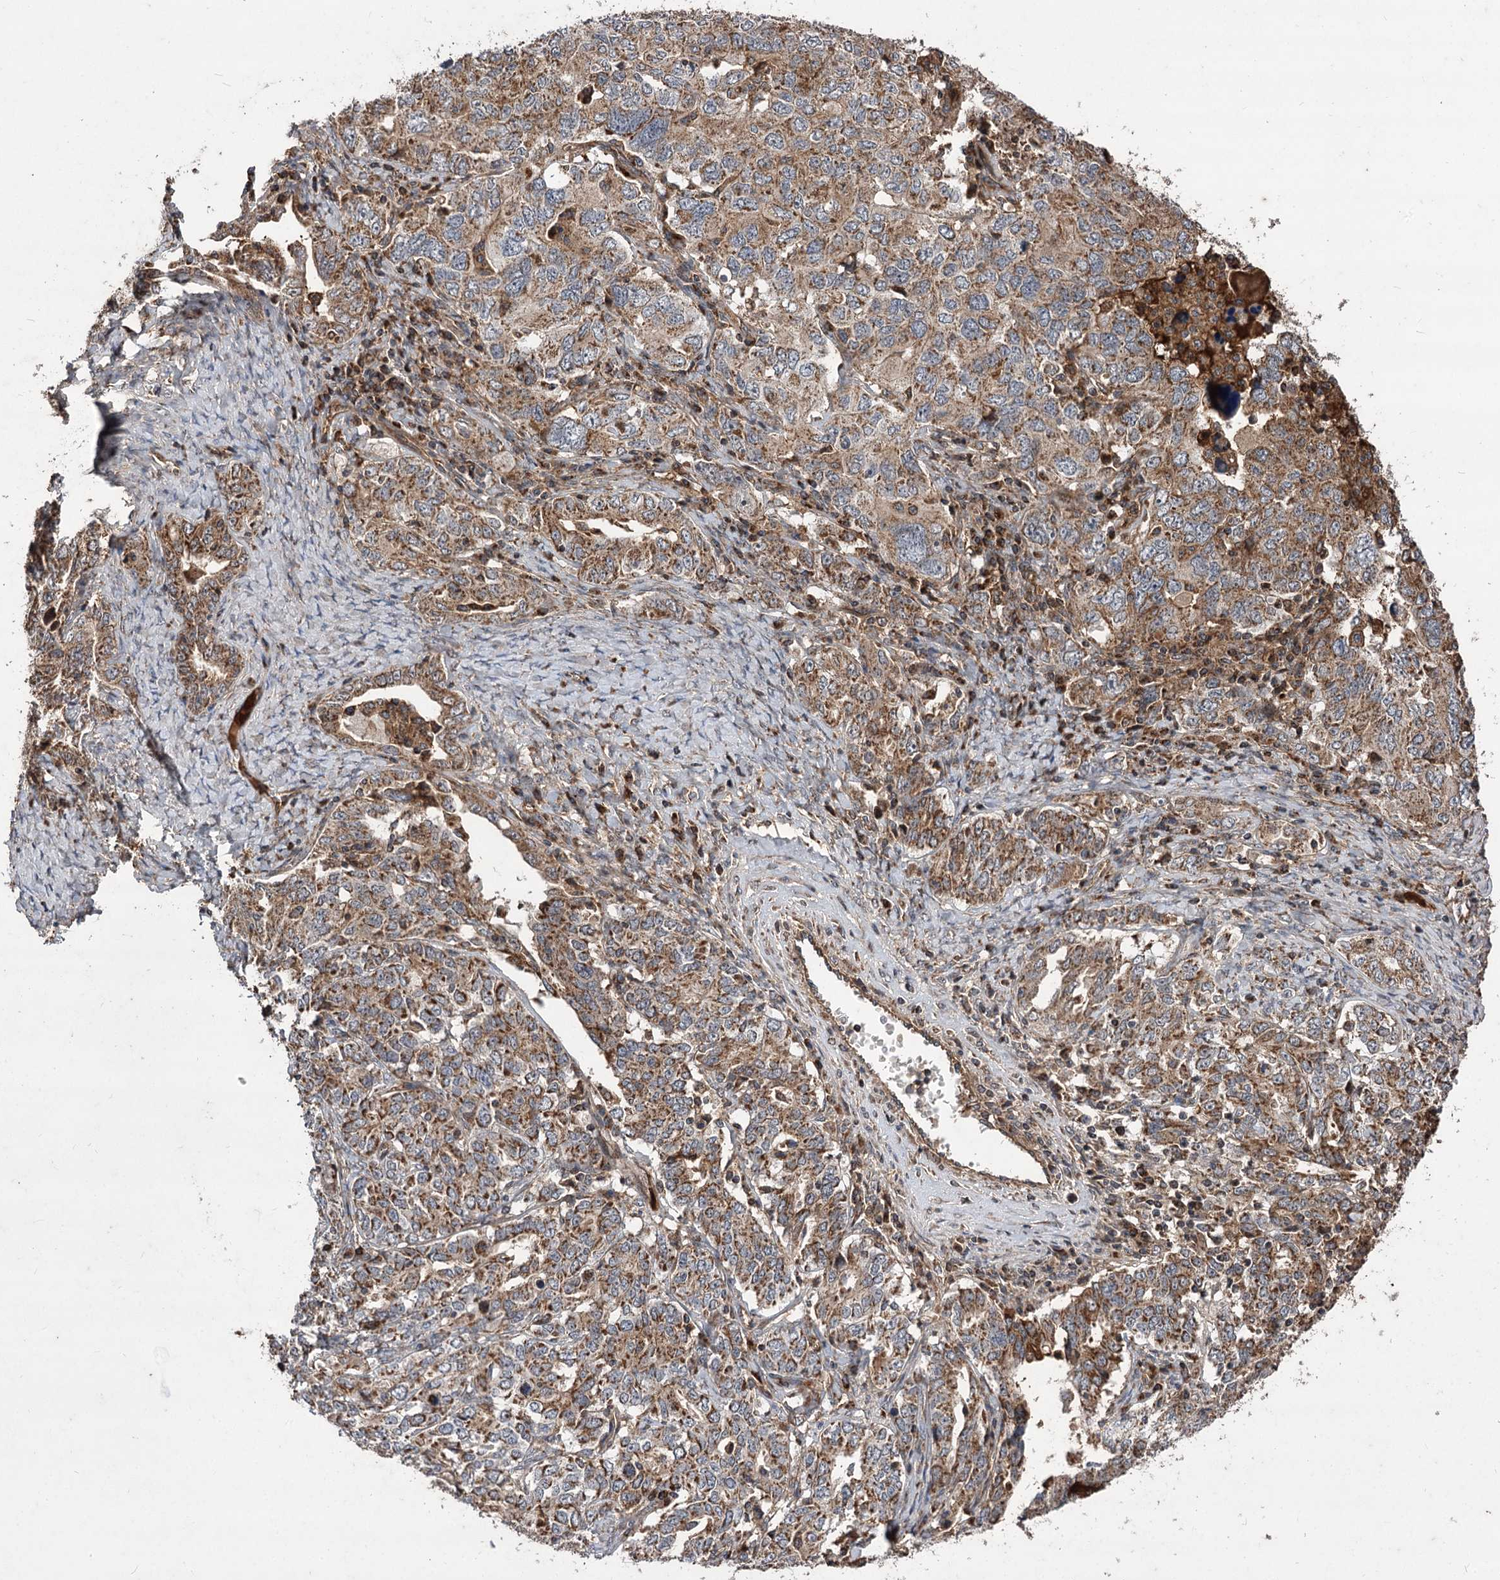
{"staining": {"intensity": "strong", "quantity": ">75%", "location": "cytoplasmic/membranous"}, "tissue": "ovarian cancer", "cell_type": "Tumor cells", "image_type": "cancer", "snomed": [{"axis": "morphology", "description": "Carcinoma, endometroid"}, {"axis": "topography", "description": "Ovary"}], "caption": "A micrograph showing strong cytoplasmic/membranous expression in approximately >75% of tumor cells in ovarian cancer, as visualized by brown immunohistochemical staining.", "gene": "RASSF3", "patient": {"sex": "female", "age": 62}}